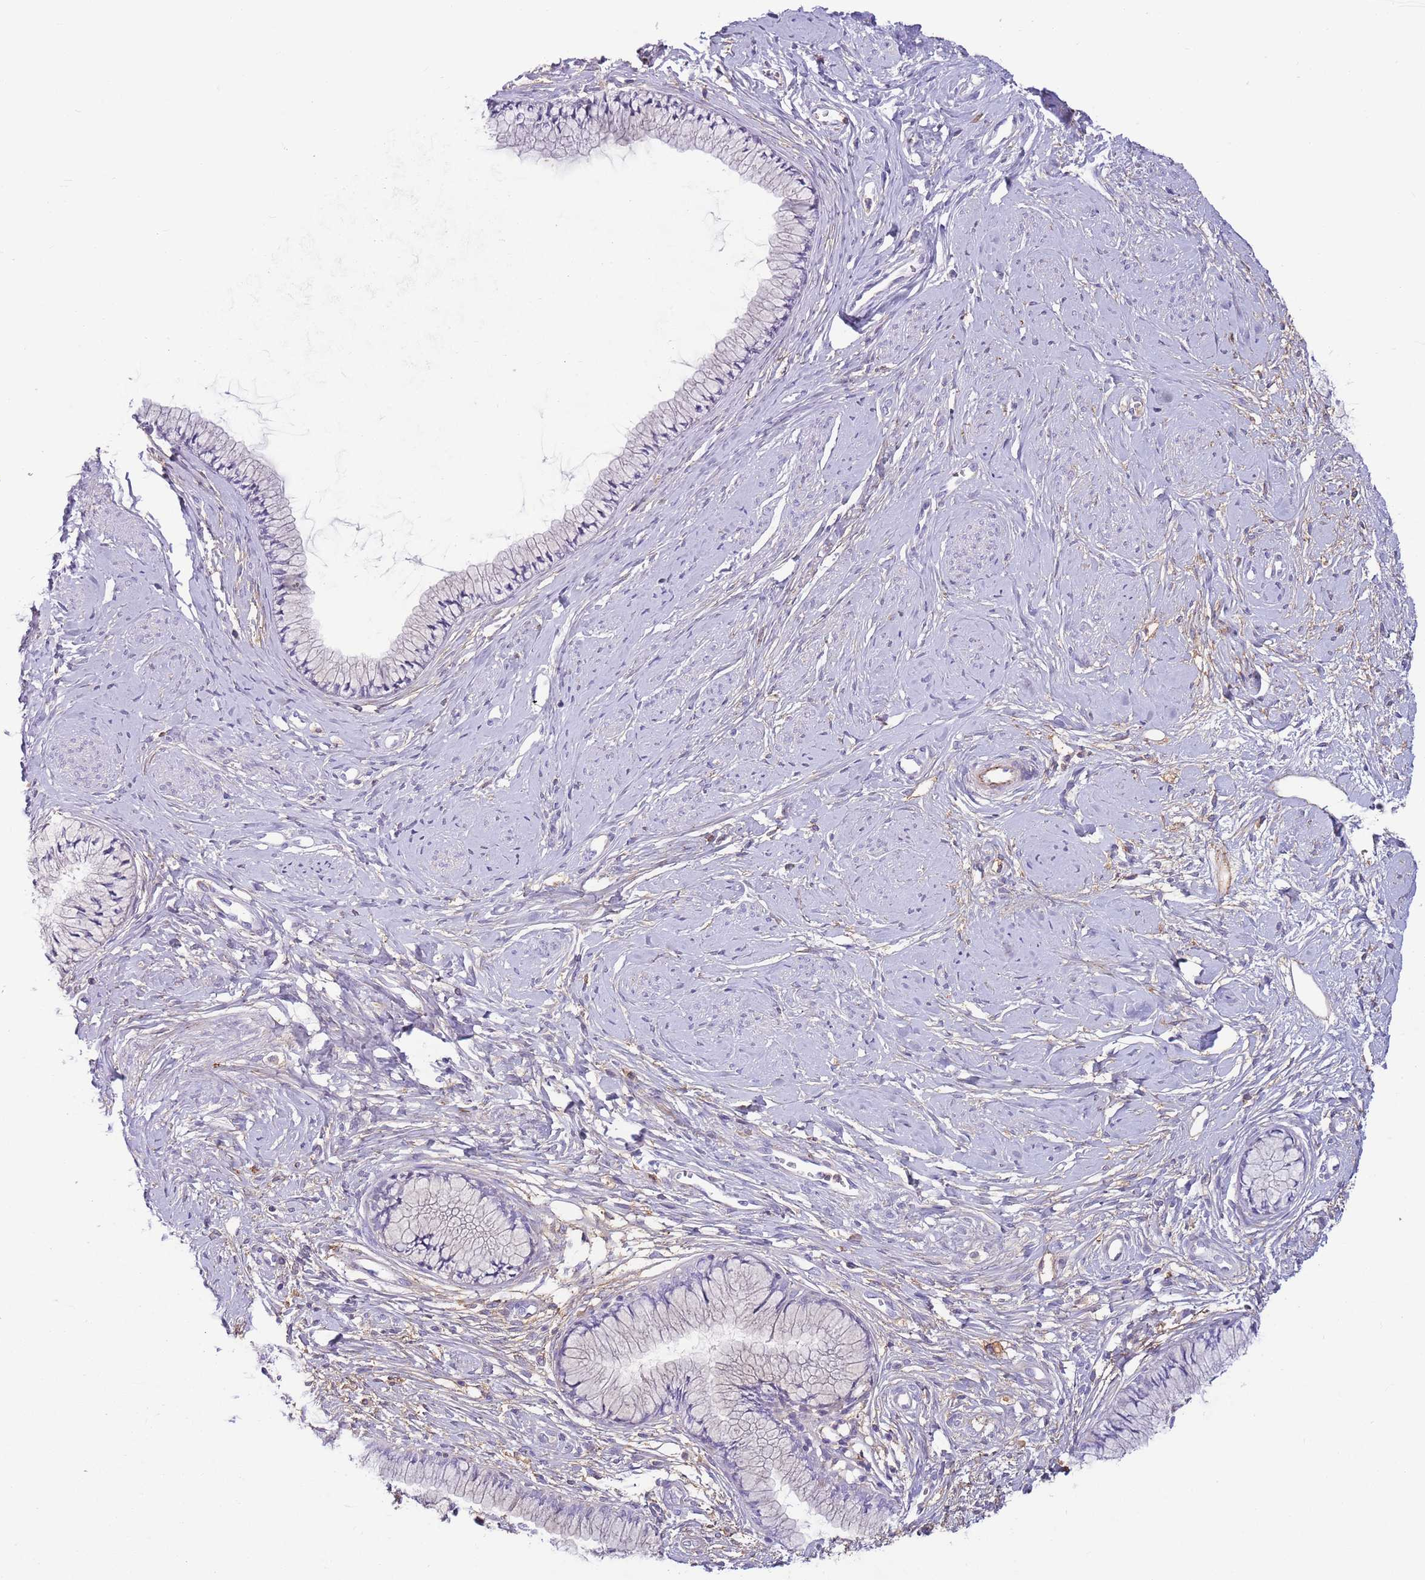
{"staining": {"intensity": "negative", "quantity": "none", "location": "none"}, "tissue": "cervix", "cell_type": "Glandular cells", "image_type": "normal", "snomed": [{"axis": "morphology", "description": "Normal tissue, NOS"}, {"axis": "topography", "description": "Cervix"}], "caption": "Glandular cells are negative for protein expression in unremarkable human cervix. Brightfield microscopy of IHC stained with DAB (3,3'-diaminobenzidine) (brown) and hematoxylin (blue), captured at high magnification.", "gene": "LEPROTL1", "patient": {"sex": "female", "age": 42}}